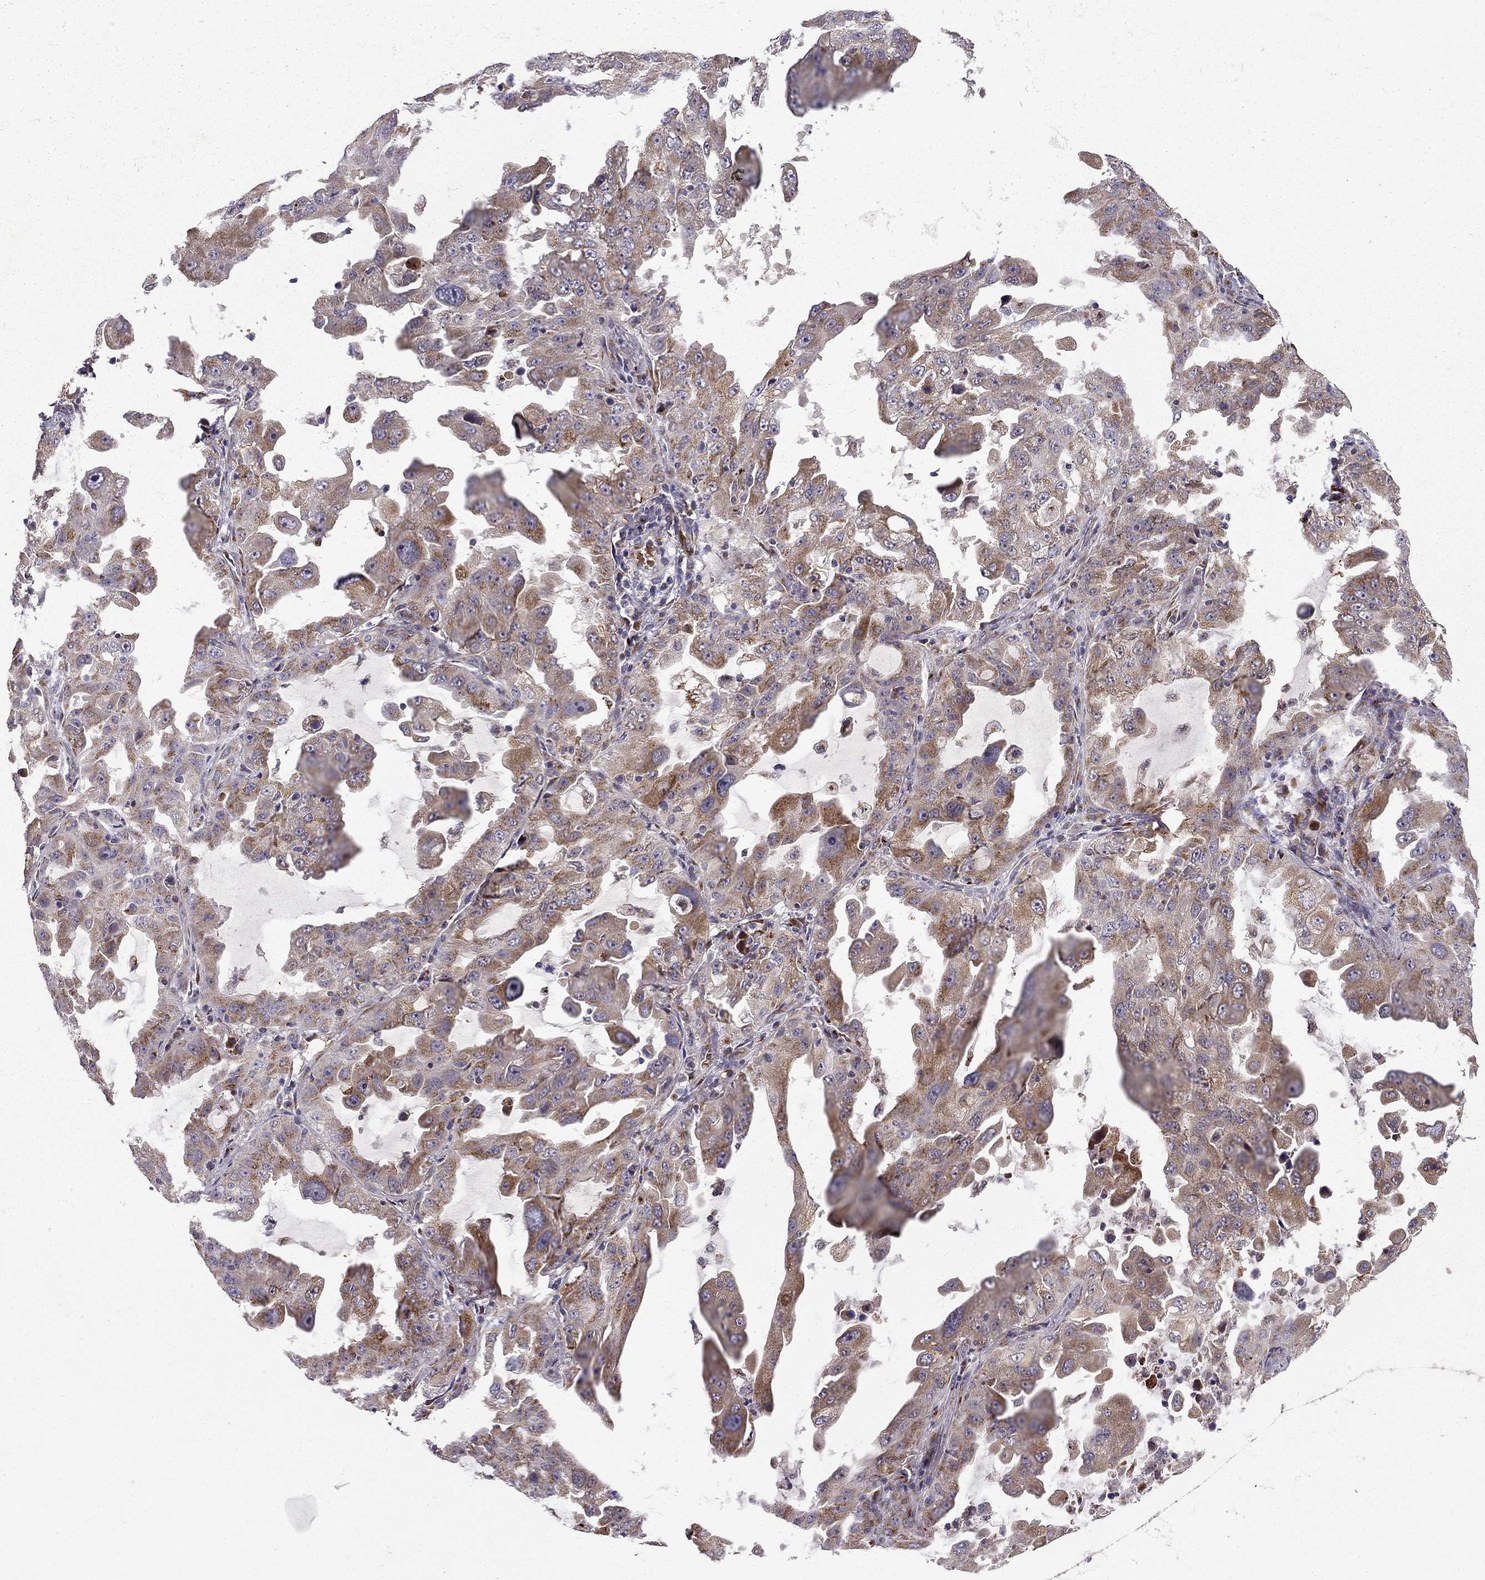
{"staining": {"intensity": "moderate", "quantity": "25%-75%", "location": "cytoplasmic/membranous"}, "tissue": "lung cancer", "cell_type": "Tumor cells", "image_type": "cancer", "snomed": [{"axis": "morphology", "description": "Adenocarcinoma, NOS"}, {"axis": "topography", "description": "Lung"}], "caption": "Lung cancer (adenocarcinoma) stained with a protein marker reveals moderate staining in tumor cells.", "gene": "B4GALT7", "patient": {"sex": "female", "age": 61}}